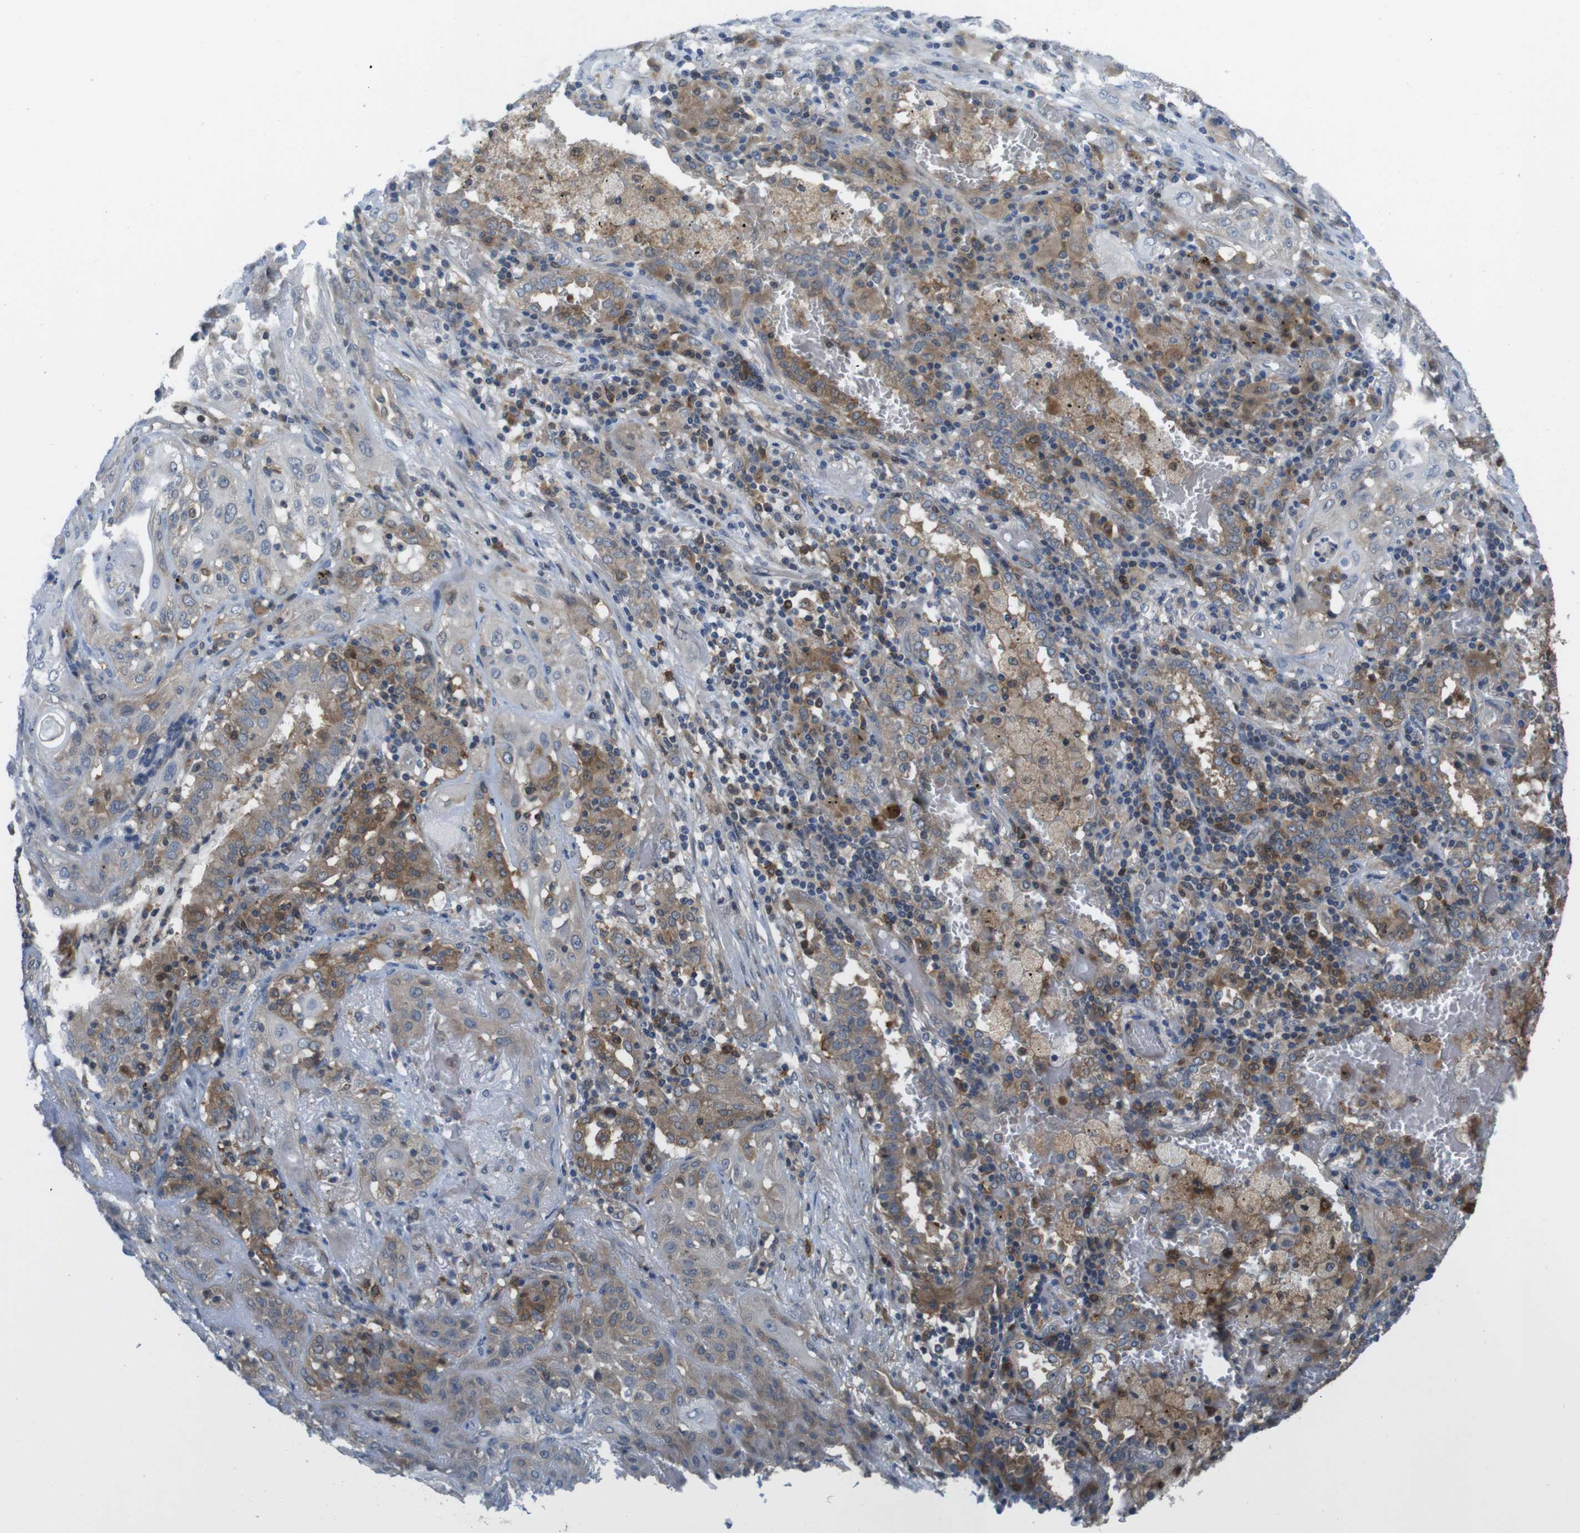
{"staining": {"intensity": "moderate", "quantity": ">75%", "location": "cytoplasmic/membranous"}, "tissue": "lung cancer", "cell_type": "Tumor cells", "image_type": "cancer", "snomed": [{"axis": "morphology", "description": "Squamous cell carcinoma, NOS"}, {"axis": "topography", "description": "Lung"}], "caption": "Lung cancer (squamous cell carcinoma) stained for a protein (brown) reveals moderate cytoplasmic/membranous positive positivity in approximately >75% of tumor cells.", "gene": "MTHFD1", "patient": {"sex": "female", "age": 47}}